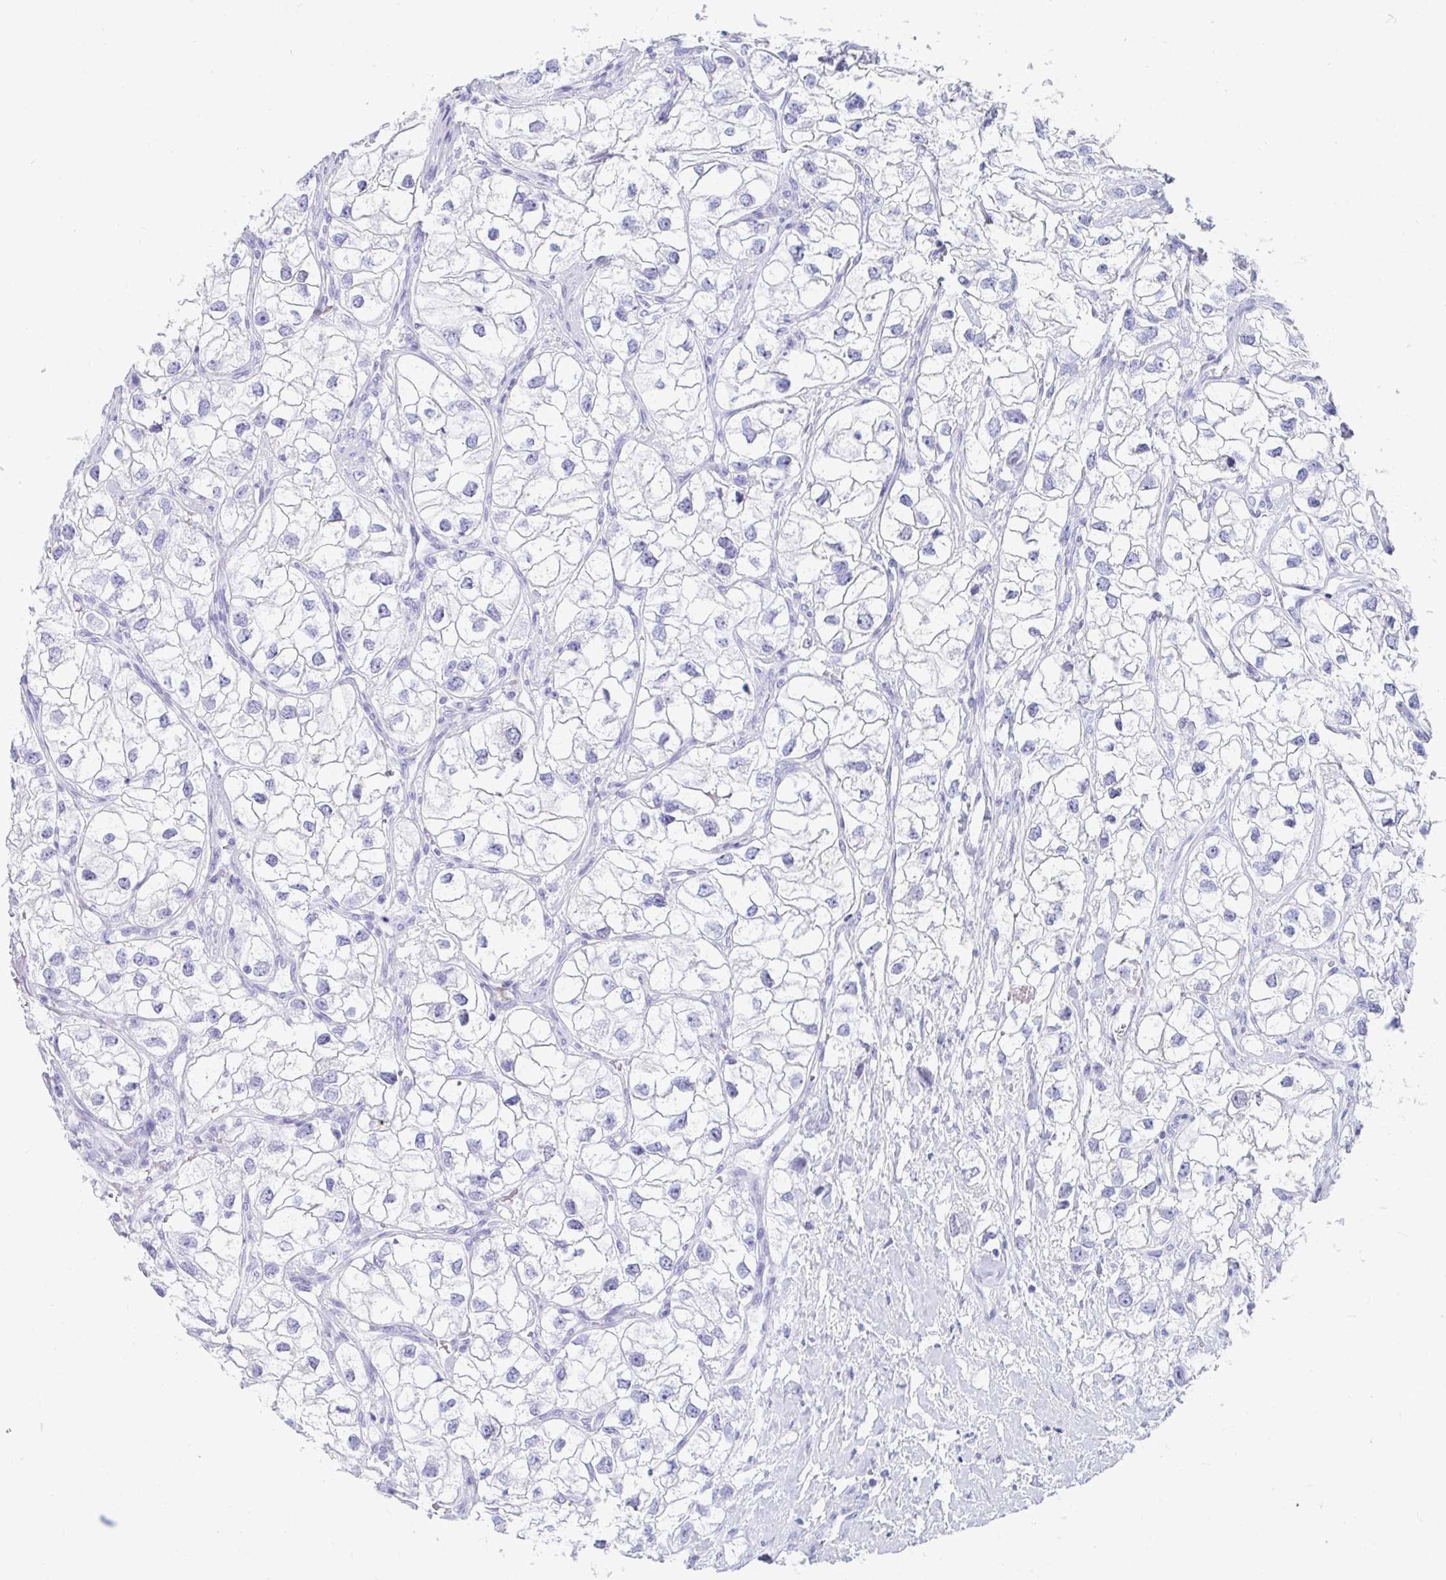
{"staining": {"intensity": "negative", "quantity": "none", "location": "none"}, "tissue": "renal cancer", "cell_type": "Tumor cells", "image_type": "cancer", "snomed": [{"axis": "morphology", "description": "Adenocarcinoma, NOS"}, {"axis": "topography", "description": "Kidney"}], "caption": "High power microscopy micrograph of an IHC photomicrograph of renal cancer (adenocarcinoma), revealing no significant positivity in tumor cells.", "gene": "GKN2", "patient": {"sex": "male", "age": 59}}